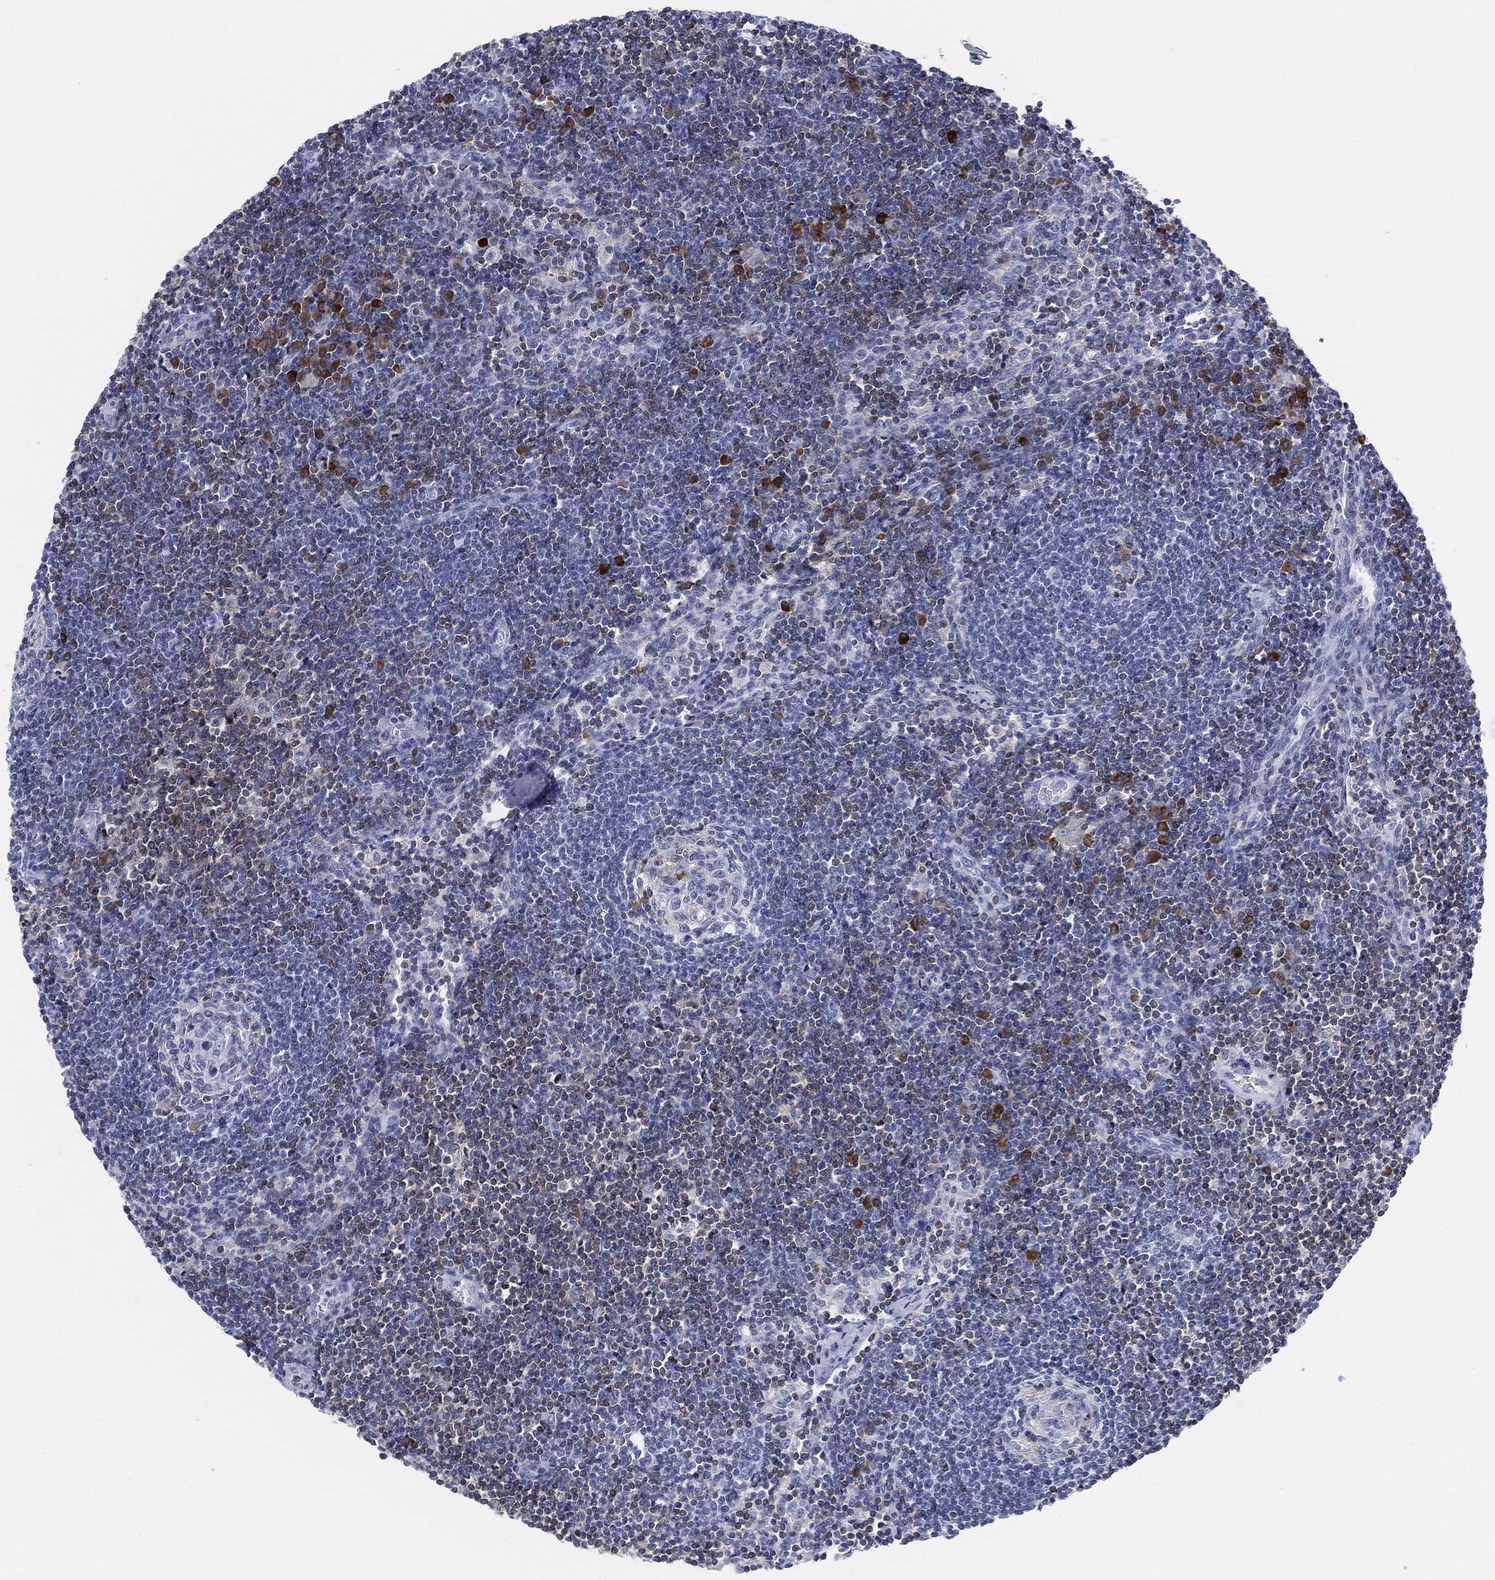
{"staining": {"intensity": "weak", "quantity": "<25%", "location": "cytoplasmic/membranous"}, "tissue": "lymph node", "cell_type": "Germinal center cells", "image_type": "normal", "snomed": [{"axis": "morphology", "description": "Normal tissue, NOS"}, {"axis": "morphology", "description": "Adenocarcinoma, NOS"}, {"axis": "topography", "description": "Lymph node"}, {"axis": "topography", "description": "Pancreas"}], "caption": "Immunohistochemical staining of normal human lymph node demonstrates no significant expression in germinal center cells. (DAB IHC with hematoxylin counter stain).", "gene": "FYB1", "patient": {"sex": "female", "age": 58}}